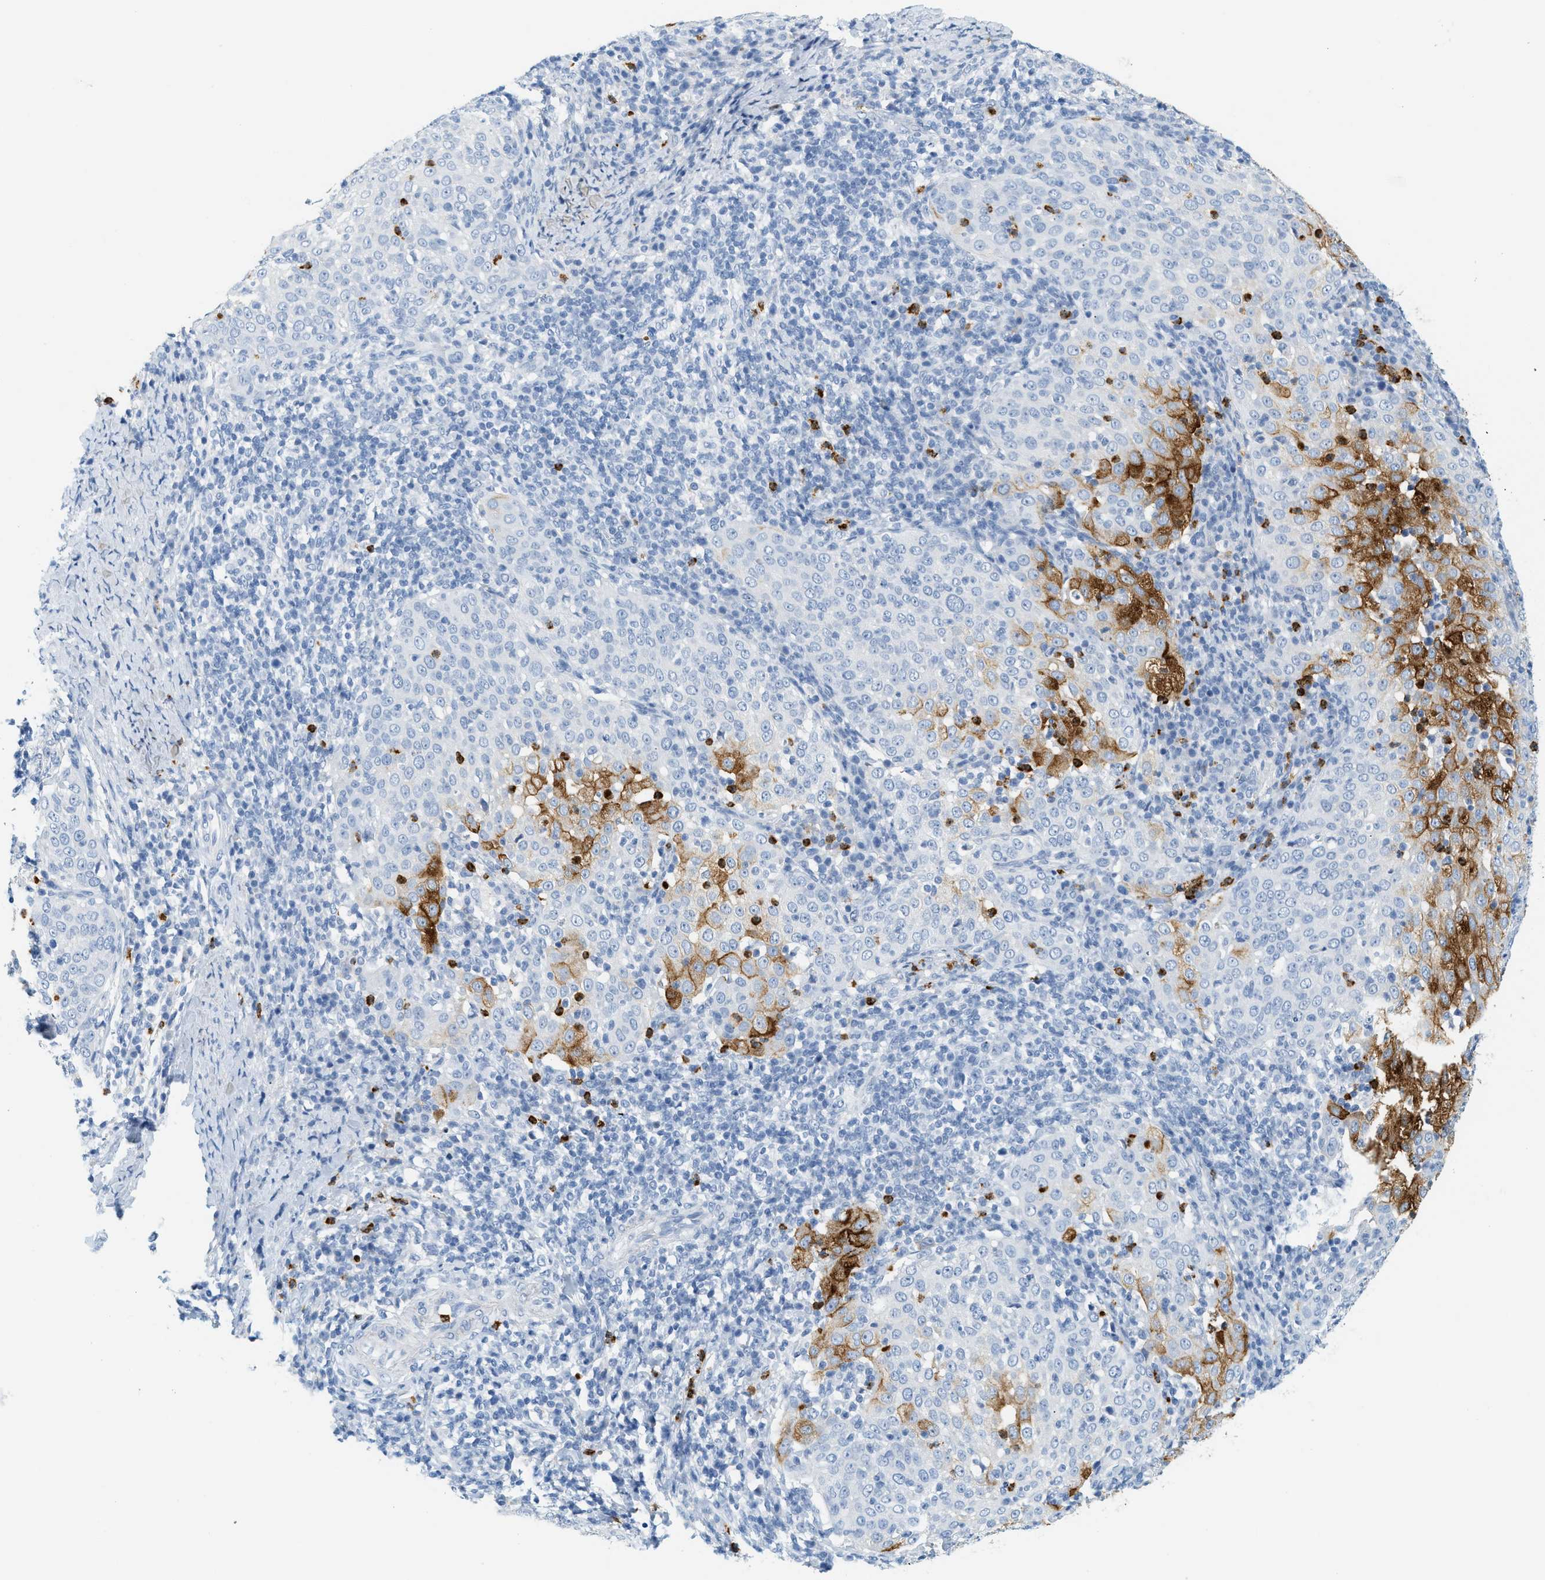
{"staining": {"intensity": "strong", "quantity": "<25%", "location": "cytoplasmic/membranous"}, "tissue": "cervical cancer", "cell_type": "Tumor cells", "image_type": "cancer", "snomed": [{"axis": "morphology", "description": "Squamous cell carcinoma, NOS"}, {"axis": "topography", "description": "Cervix"}], "caption": "Strong cytoplasmic/membranous staining for a protein is seen in approximately <25% of tumor cells of cervical squamous cell carcinoma using IHC.", "gene": "LCN2", "patient": {"sex": "female", "age": 51}}